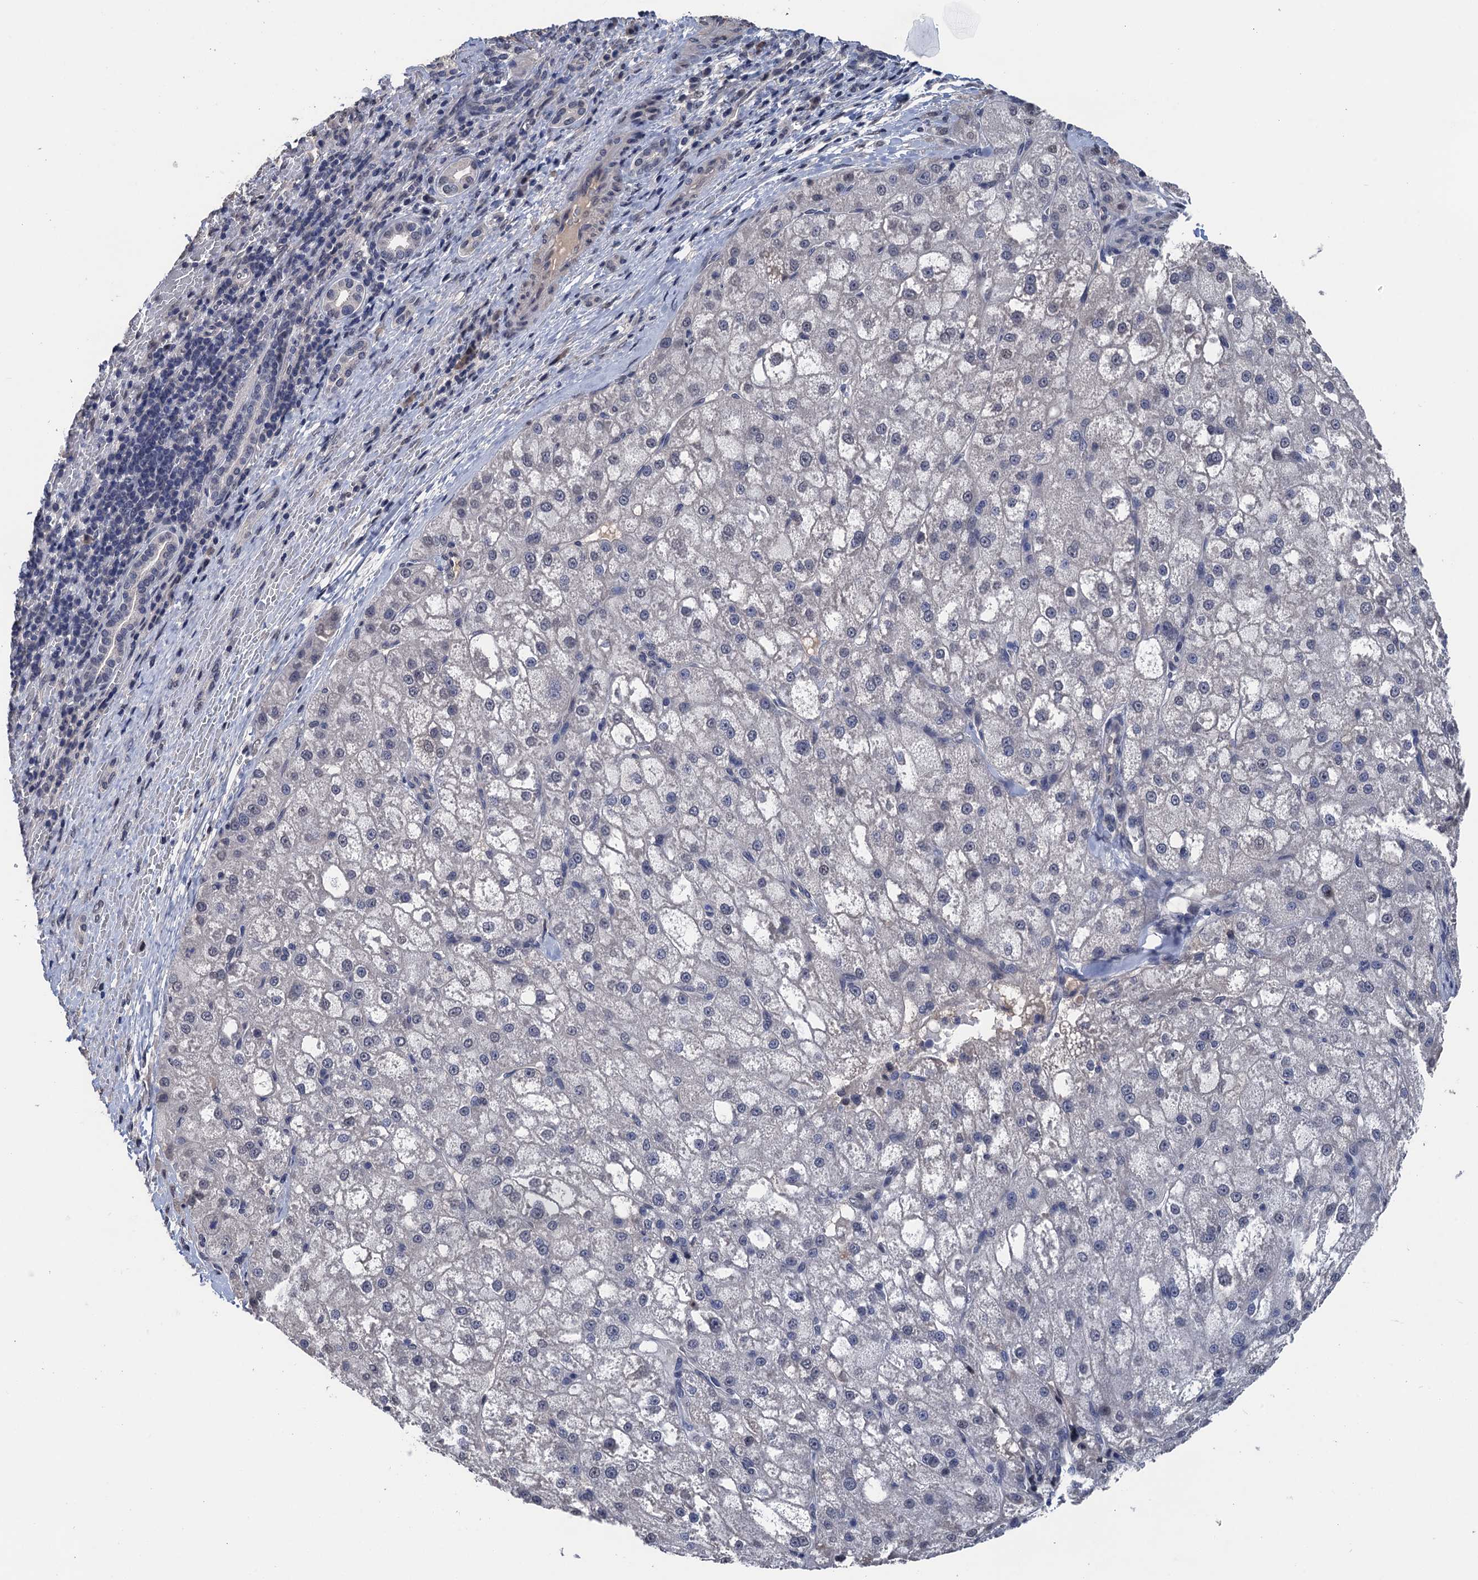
{"staining": {"intensity": "negative", "quantity": "none", "location": "none"}, "tissue": "liver cancer", "cell_type": "Tumor cells", "image_type": "cancer", "snomed": [{"axis": "morphology", "description": "Normal tissue, NOS"}, {"axis": "morphology", "description": "Carcinoma, Hepatocellular, NOS"}, {"axis": "topography", "description": "Liver"}], "caption": "Tumor cells are negative for protein expression in human hepatocellular carcinoma (liver). (DAB immunohistochemistry visualized using brightfield microscopy, high magnification).", "gene": "ART5", "patient": {"sex": "male", "age": 57}}